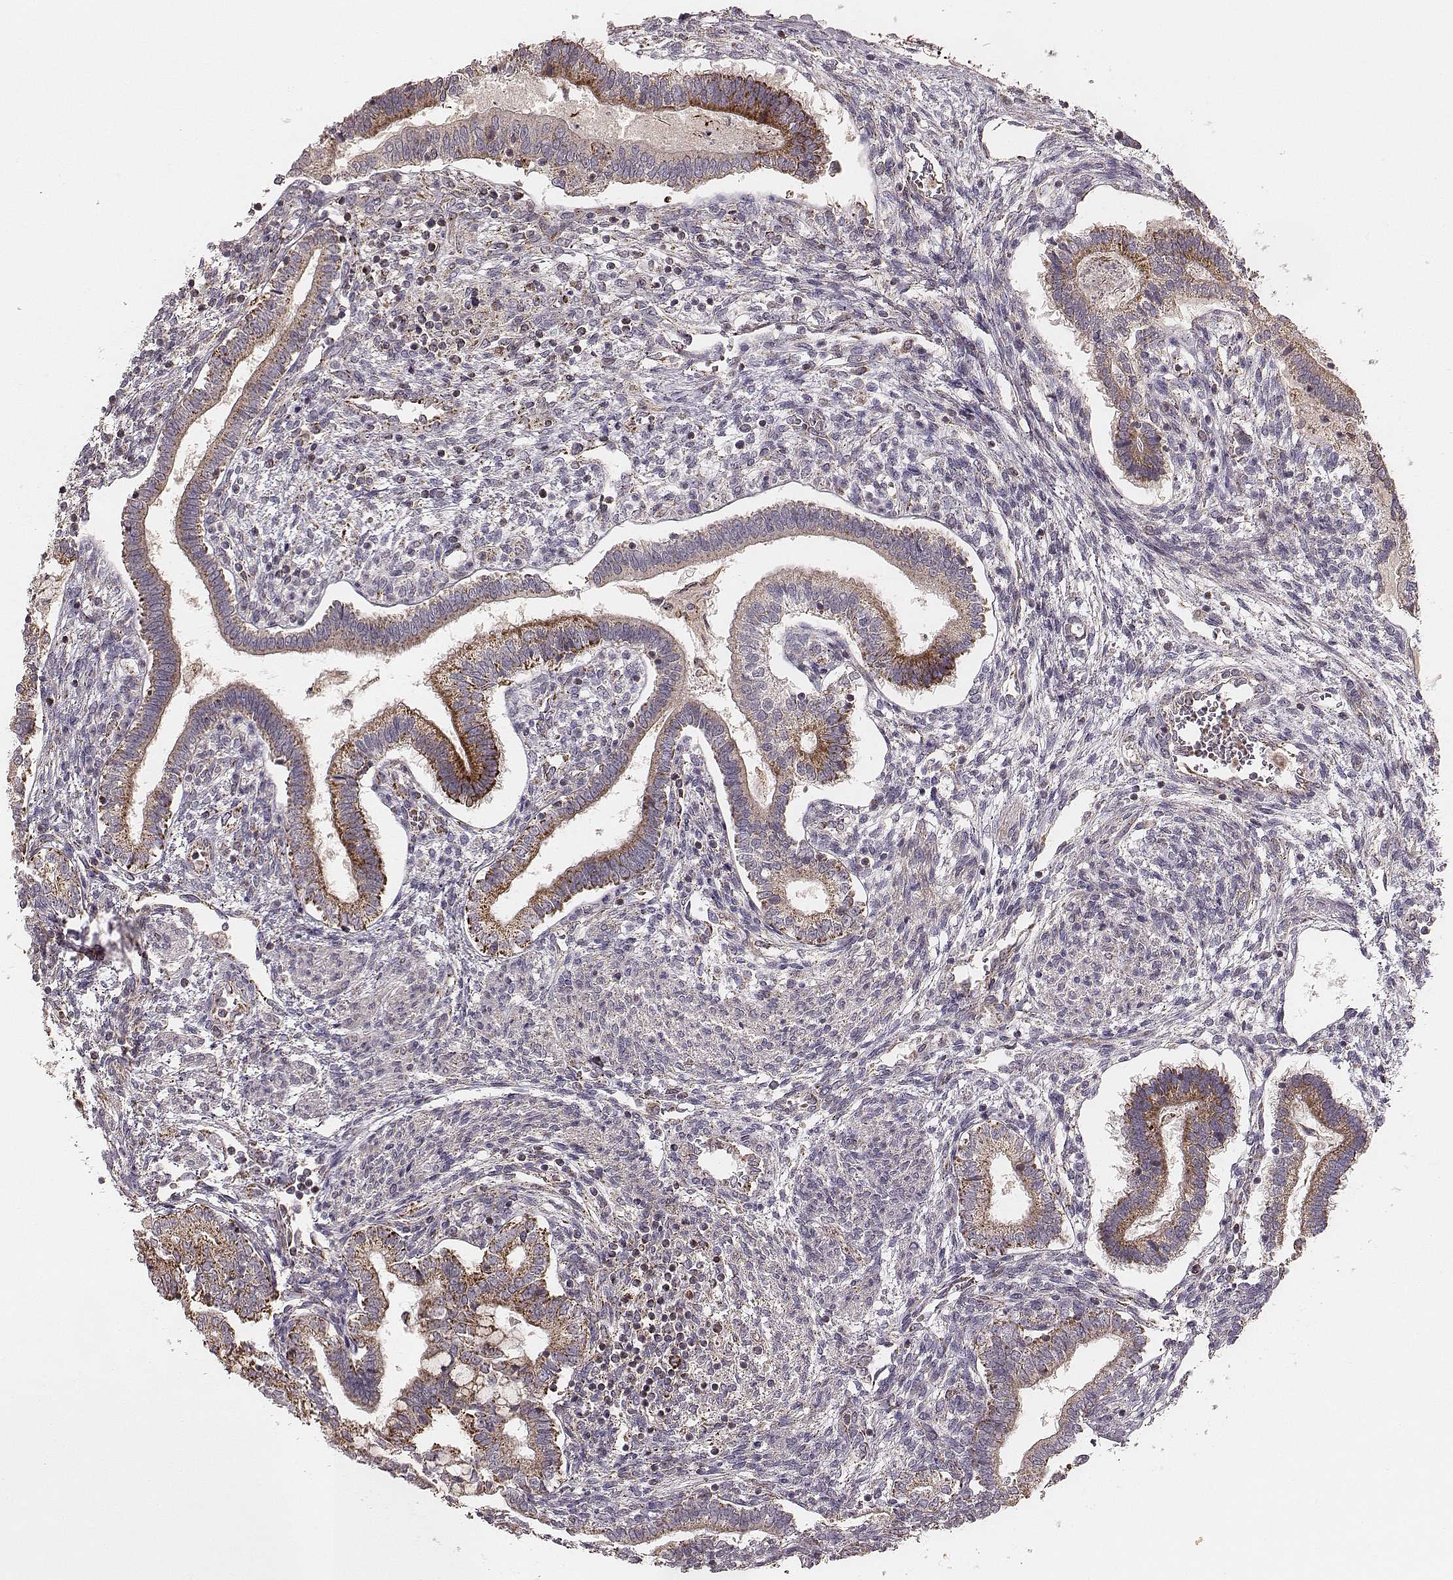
{"staining": {"intensity": "strong", "quantity": "<25%", "location": "cytoplasmic/membranous"}, "tissue": "testis cancer", "cell_type": "Tumor cells", "image_type": "cancer", "snomed": [{"axis": "morphology", "description": "Carcinoma, Embryonal, NOS"}, {"axis": "topography", "description": "Testis"}], "caption": "Immunohistochemistry histopathology image of neoplastic tissue: testis embryonal carcinoma stained using immunohistochemistry demonstrates medium levels of strong protein expression localized specifically in the cytoplasmic/membranous of tumor cells, appearing as a cytoplasmic/membranous brown color.", "gene": "TUFM", "patient": {"sex": "male", "age": 37}}